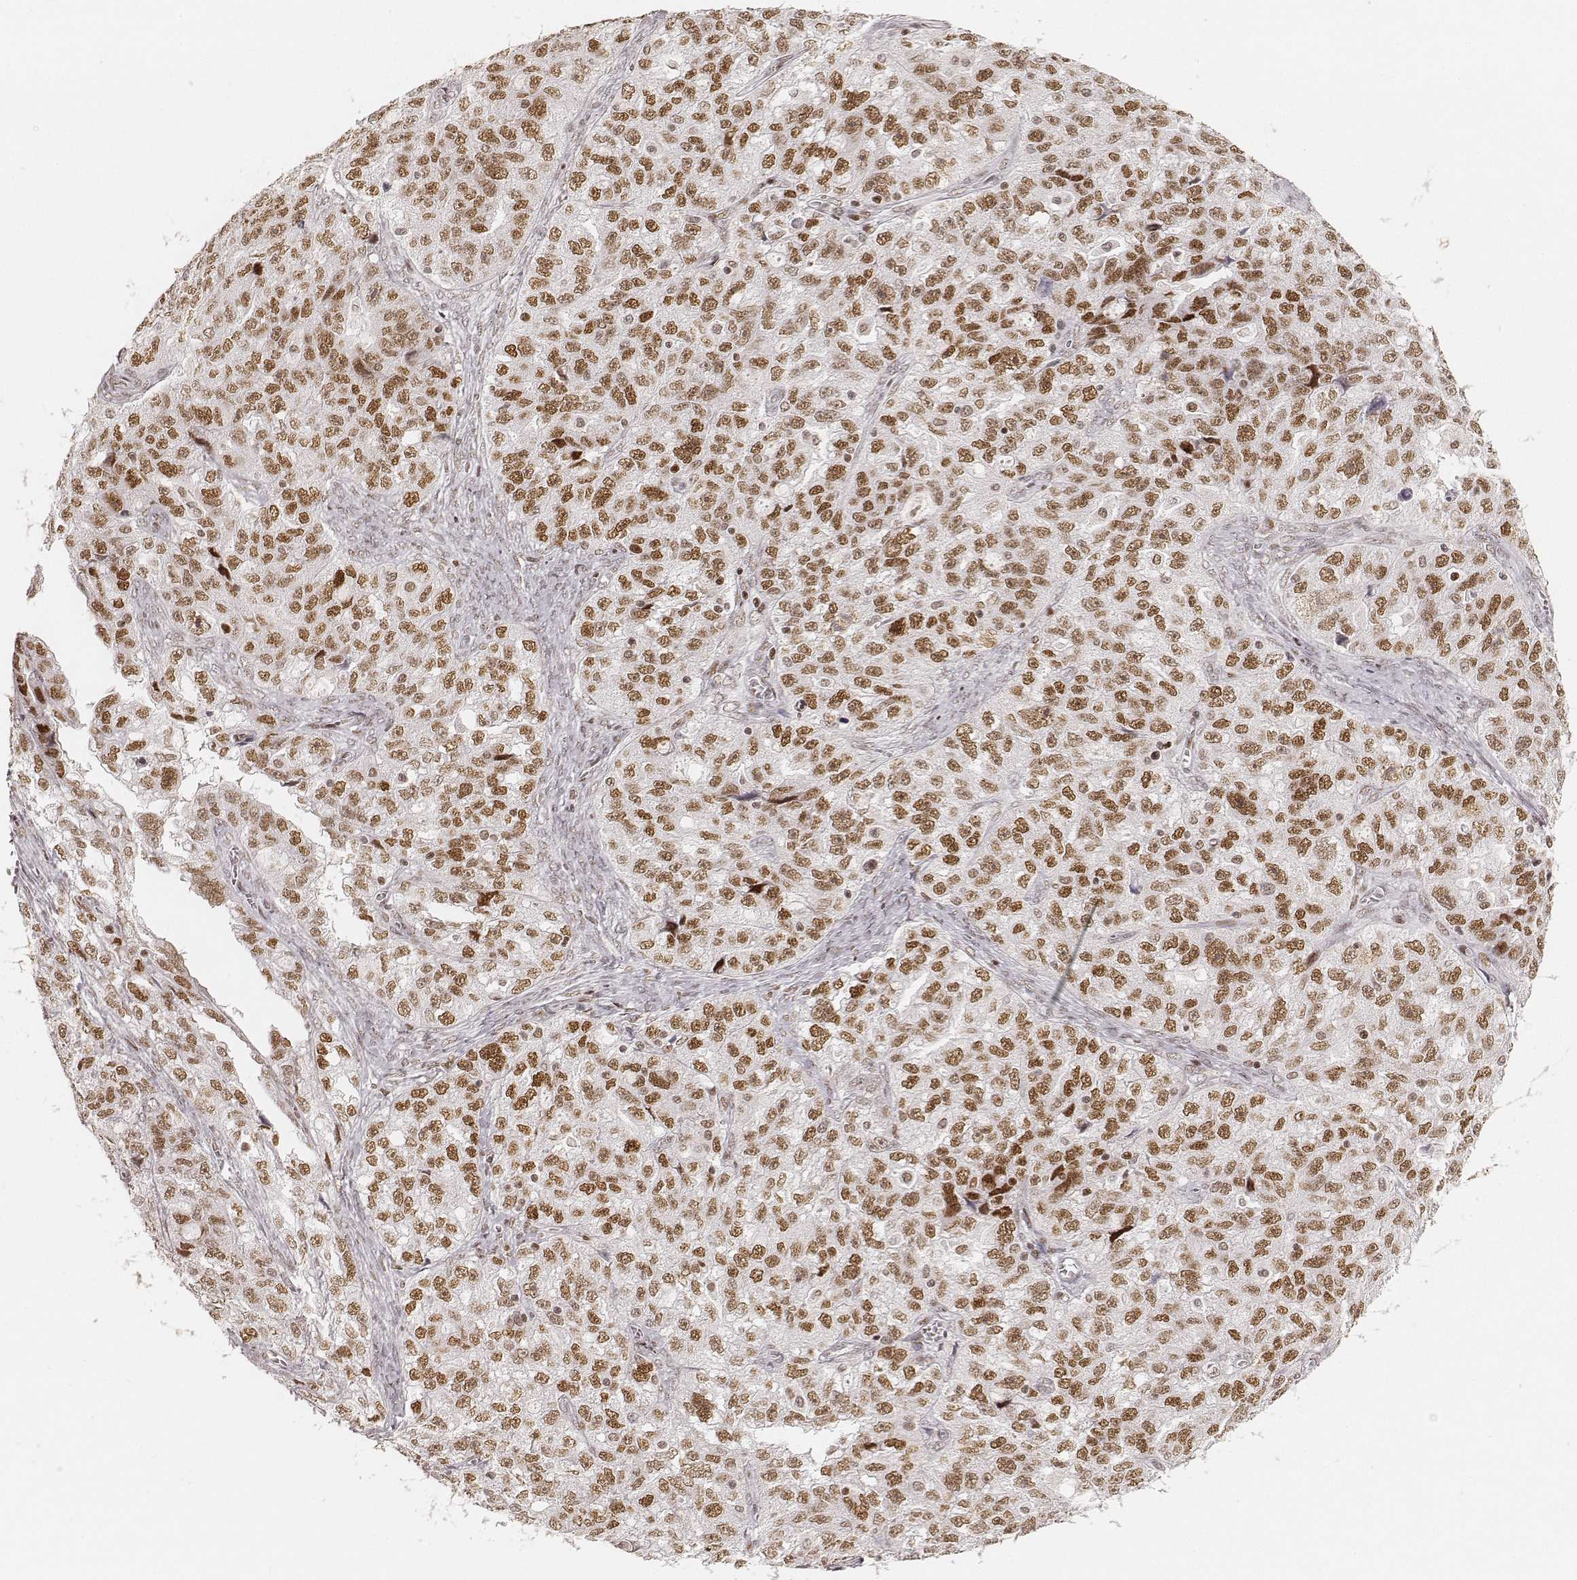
{"staining": {"intensity": "moderate", "quantity": ">75%", "location": "nuclear"}, "tissue": "ovarian cancer", "cell_type": "Tumor cells", "image_type": "cancer", "snomed": [{"axis": "morphology", "description": "Cystadenocarcinoma, serous, NOS"}, {"axis": "topography", "description": "Ovary"}], "caption": "Serous cystadenocarcinoma (ovarian) tissue displays moderate nuclear positivity in approximately >75% of tumor cells, visualized by immunohistochemistry.", "gene": "HNRNPC", "patient": {"sex": "female", "age": 51}}